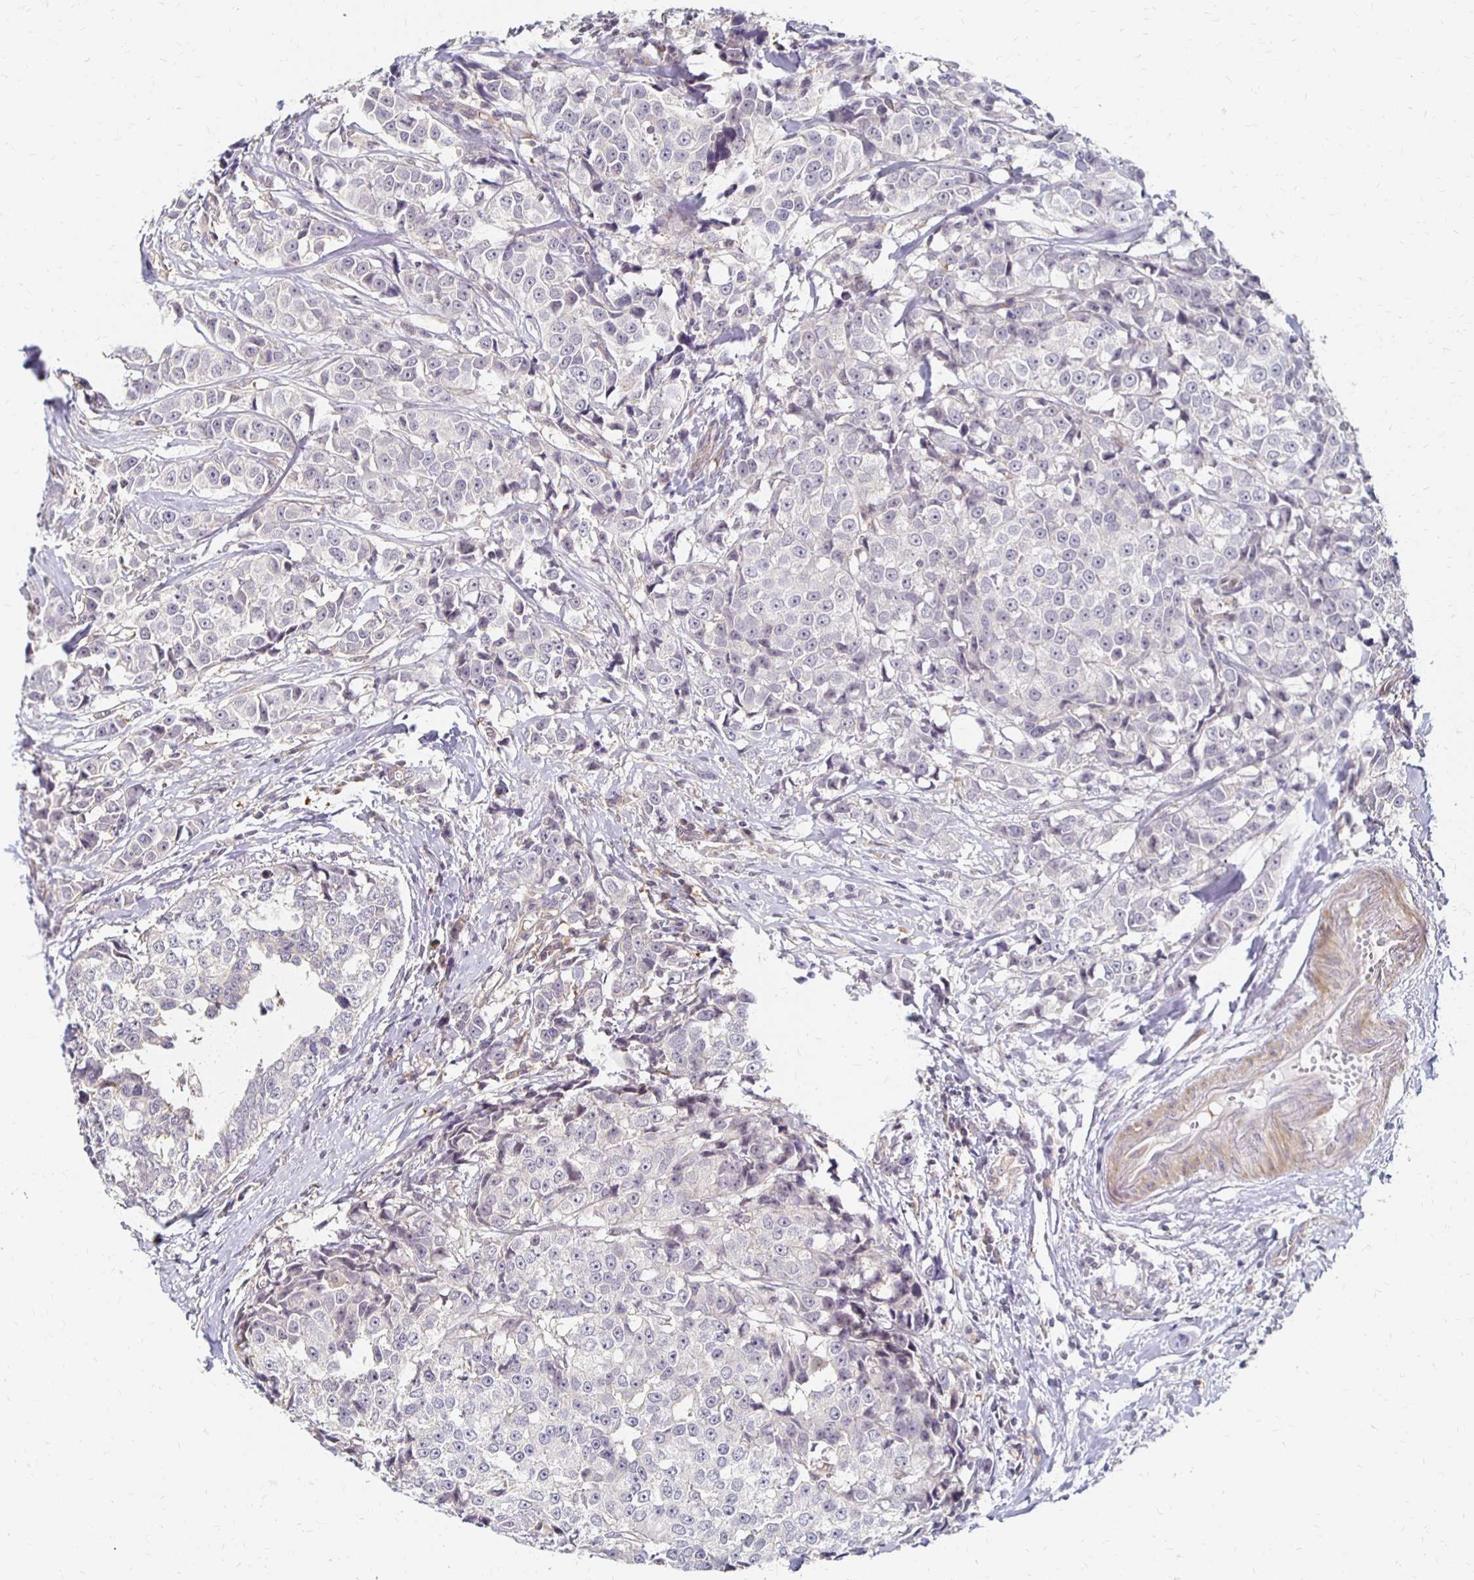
{"staining": {"intensity": "negative", "quantity": "none", "location": "none"}, "tissue": "breast cancer", "cell_type": "Tumor cells", "image_type": "cancer", "snomed": [{"axis": "morphology", "description": "Duct carcinoma"}, {"axis": "topography", "description": "Breast"}], "caption": "DAB immunohistochemical staining of human breast cancer (infiltrating ductal carcinoma) displays no significant expression in tumor cells. Nuclei are stained in blue.", "gene": "PRKCB", "patient": {"sex": "female", "age": 80}}